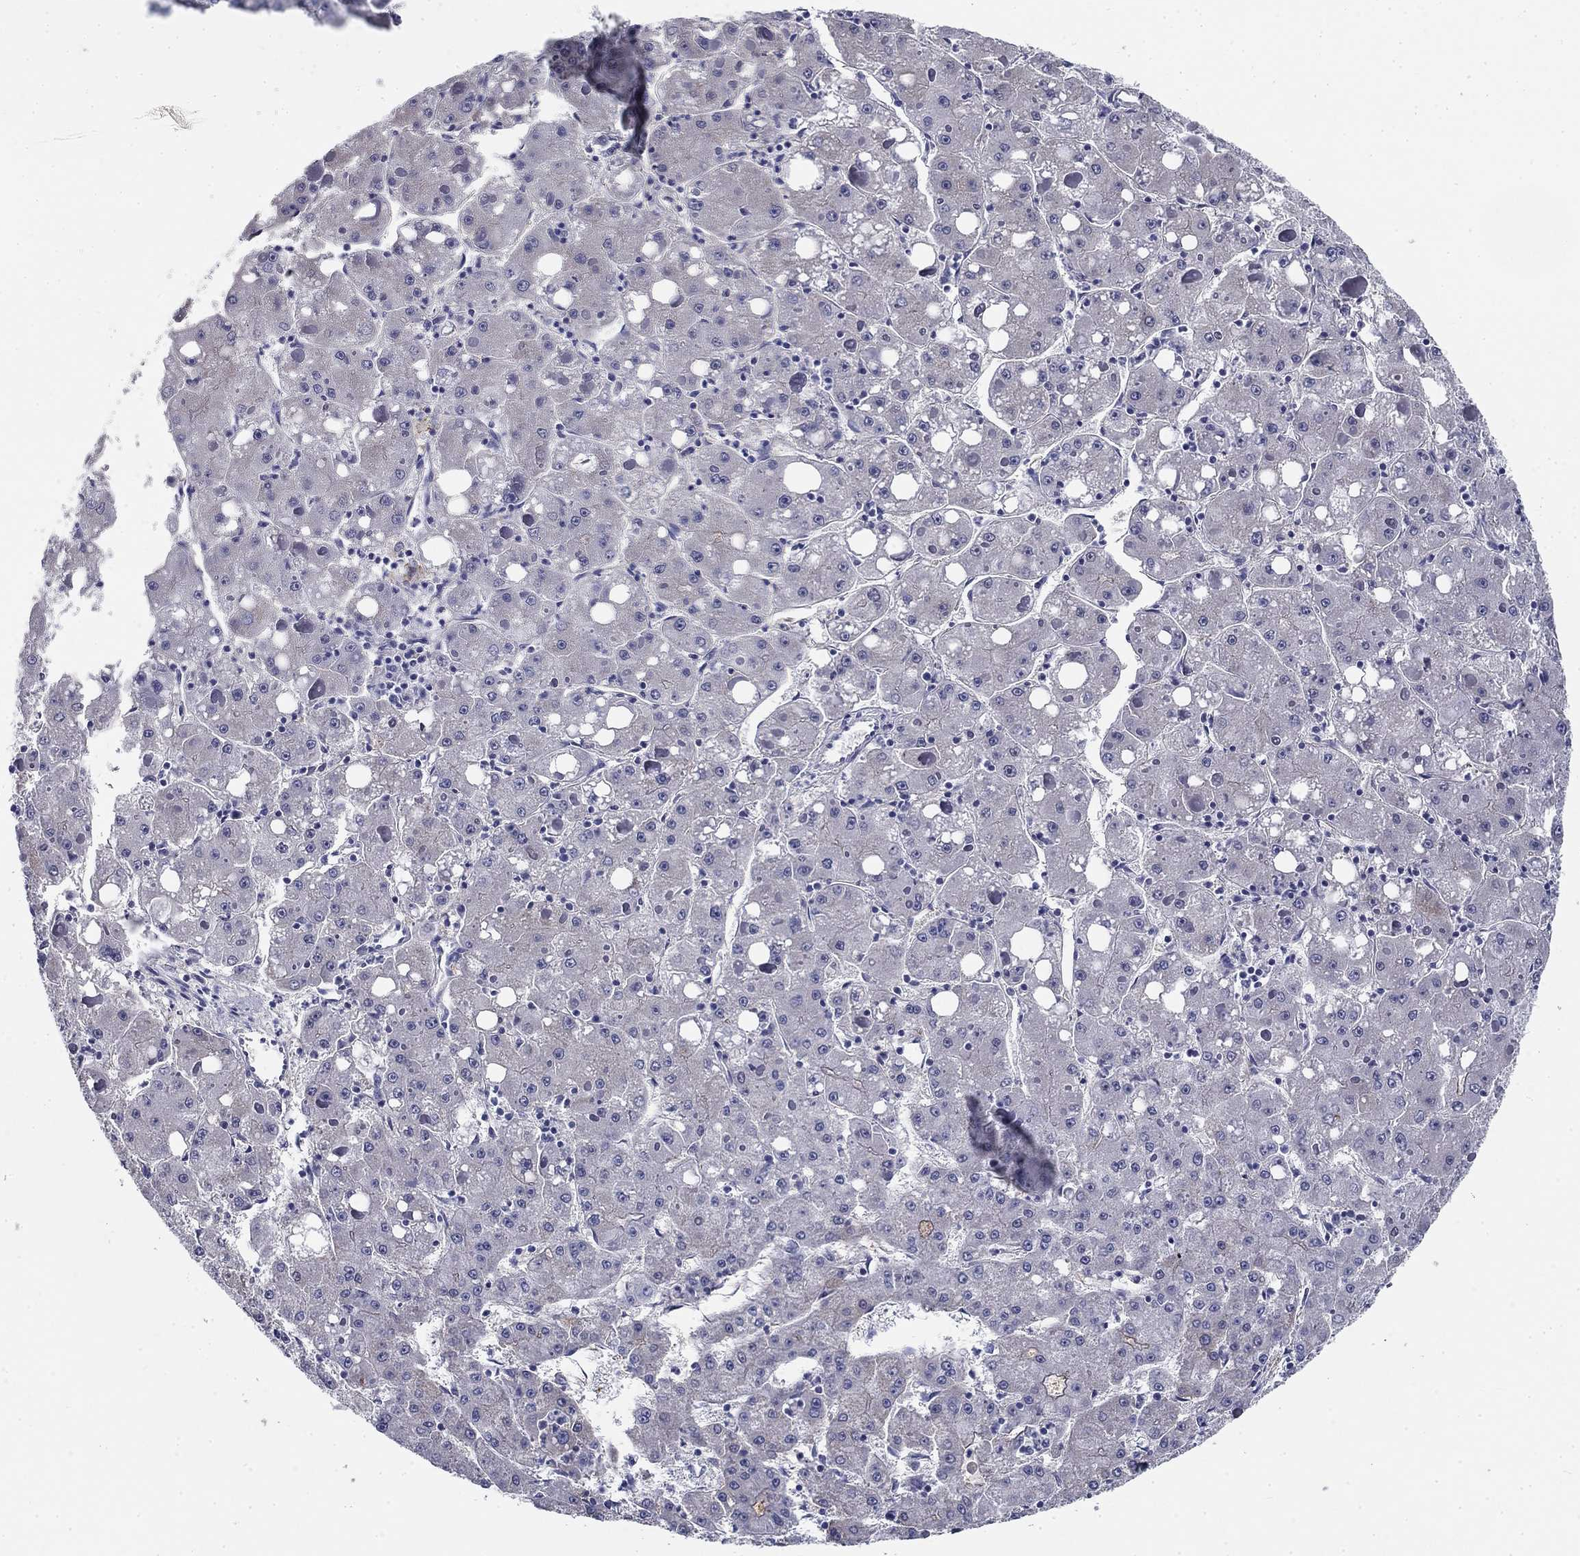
{"staining": {"intensity": "negative", "quantity": "none", "location": "none"}, "tissue": "liver cancer", "cell_type": "Tumor cells", "image_type": "cancer", "snomed": [{"axis": "morphology", "description": "Carcinoma, Hepatocellular, NOS"}, {"axis": "topography", "description": "Liver"}], "caption": "The IHC histopathology image has no significant staining in tumor cells of liver cancer (hepatocellular carcinoma) tissue.", "gene": "CPLX4", "patient": {"sex": "male", "age": 73}}